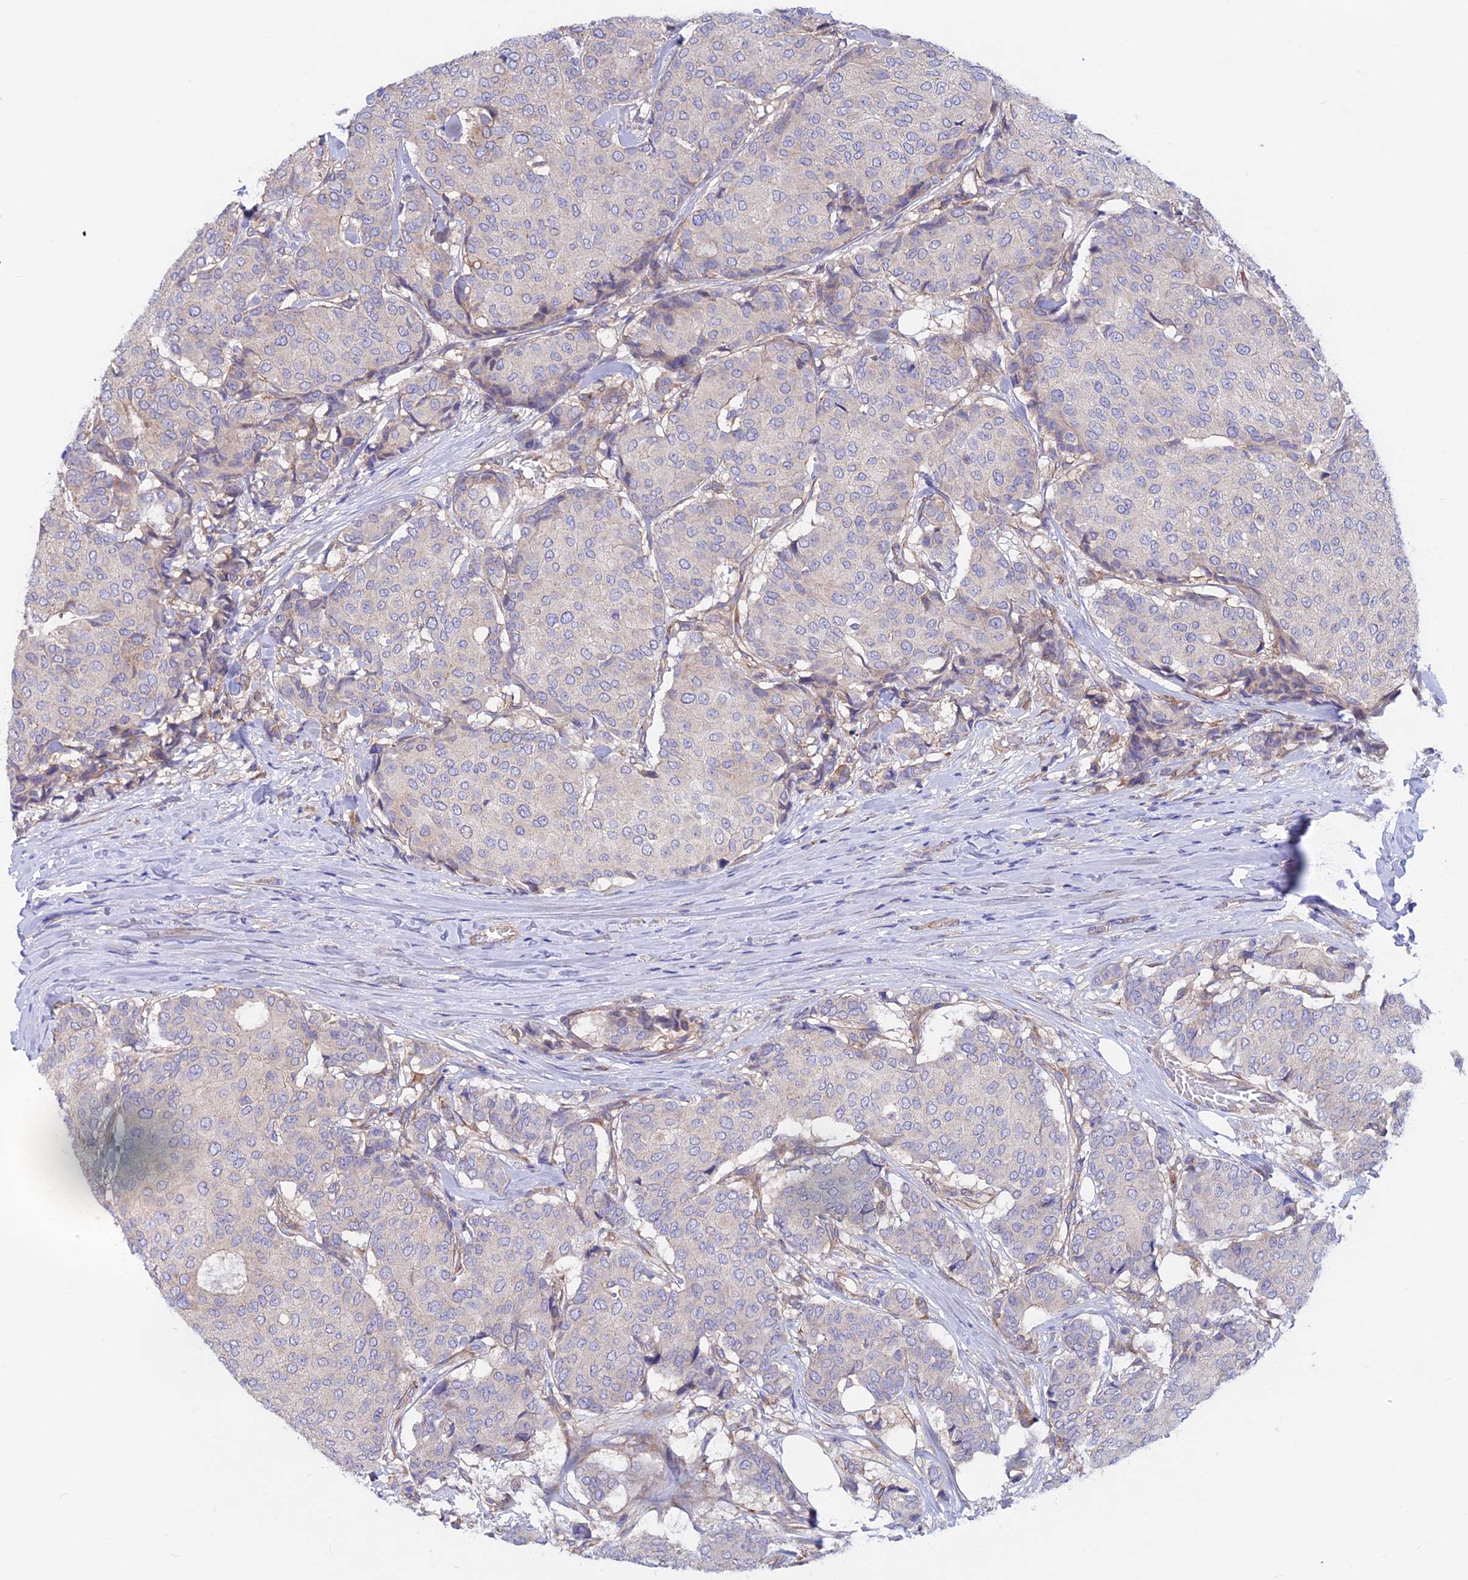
{"staining": {"intensity": "negative", "quantity": "none", "location": "none"}, "tissue": "breast cancer", "cell_type": "Tumor cells", "image_type": "cancer", "snomed": [{"axis": "morphology", "description": "Duct carcinoma"}, {"axis": "topography", "description": "Breast"}], "caption": "A high-resolution histopathology image shows immunohistochemistry staining of breast intraductal carcinoma, which demonstrates no significant staining in tumor cells. (DAB (3,3'-diaminobenzidine) IHC, high magnification).", "gene": "HYCC1", "patient": {"sex": "female", "age": 75}}